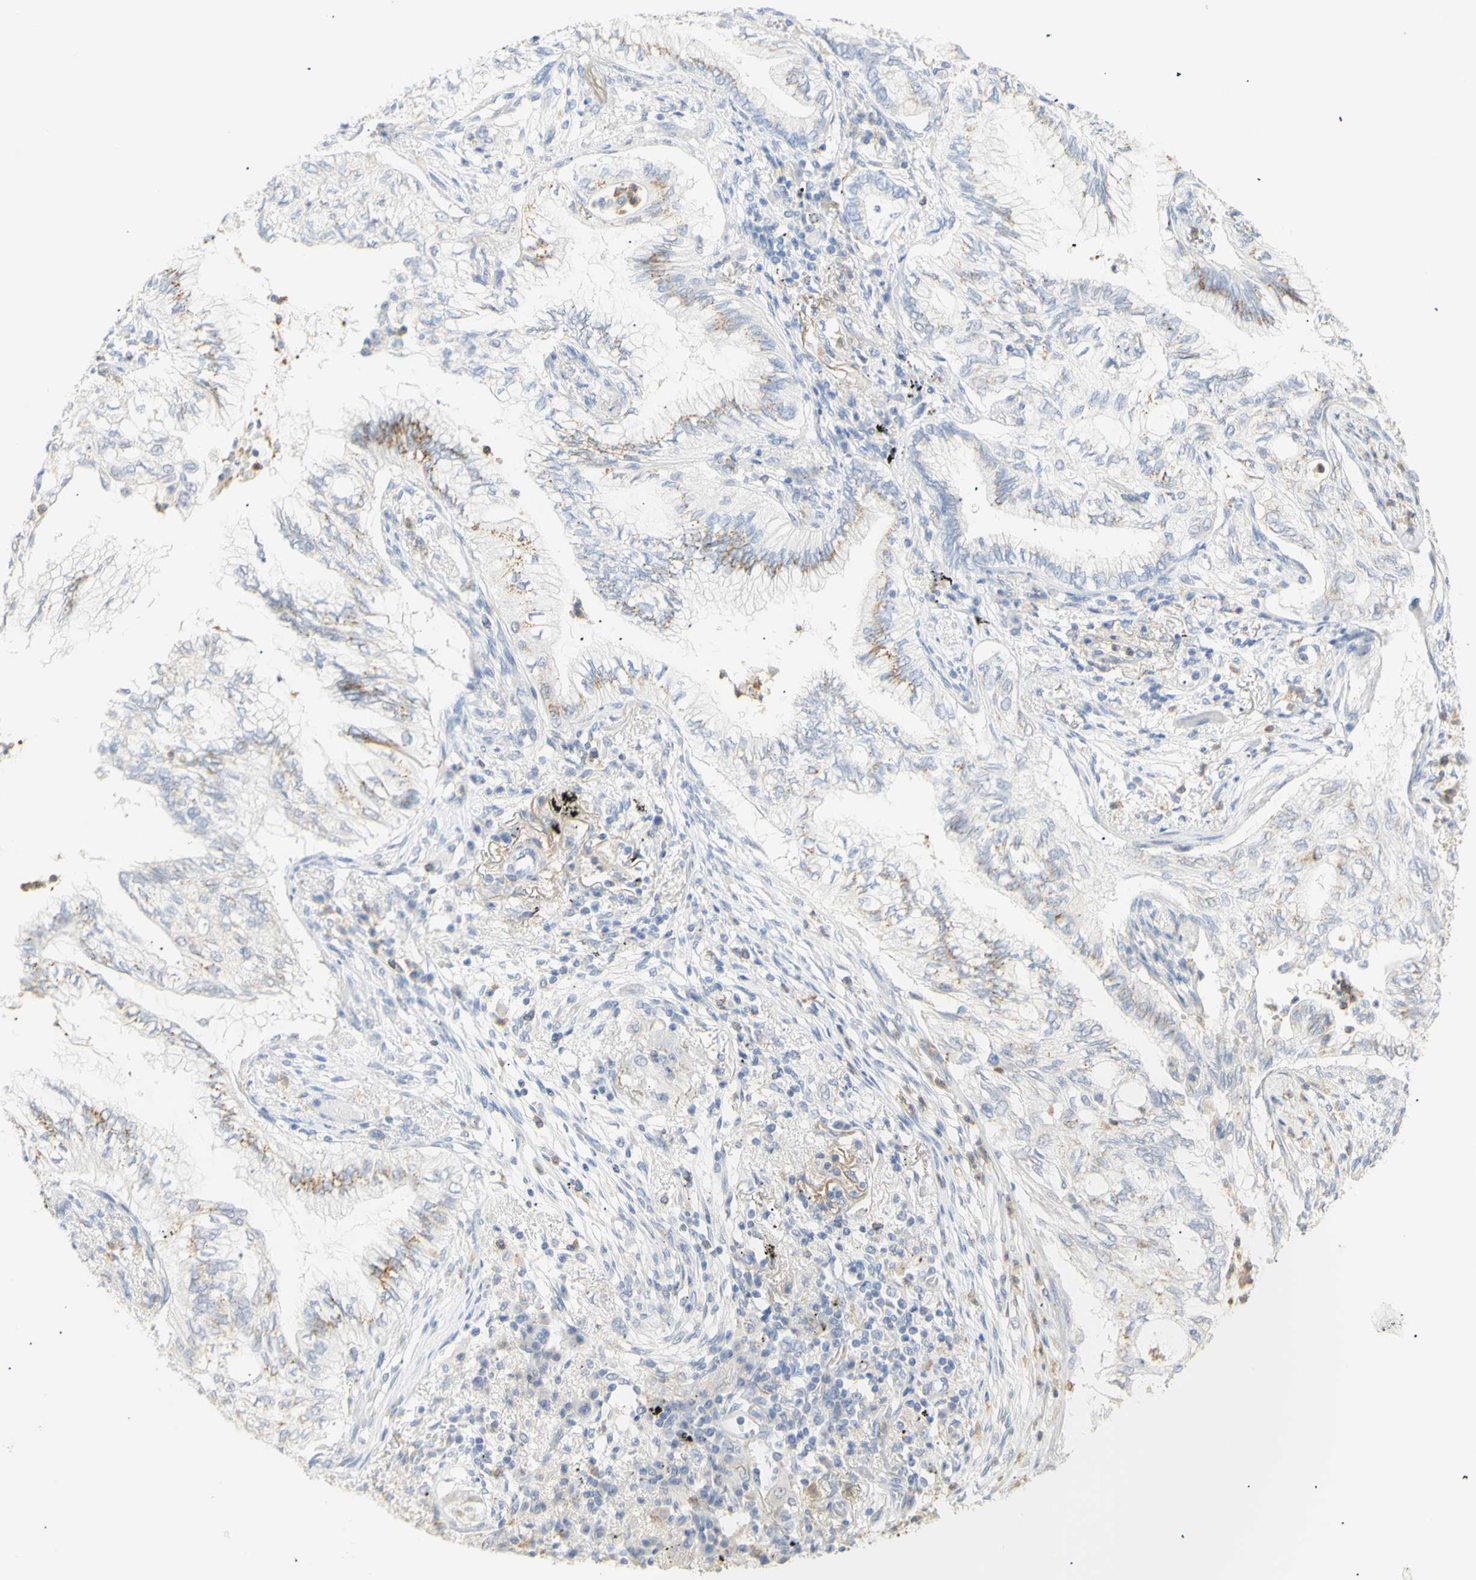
{"staining": {"intensity": "moderate", "quantity": ">75%", "location": "cytoplasmic/membranous"}, "tissue": "lung cancer", "cell_type": "Tumor cells", "image_type": "cancer", "snomed": [{"axis": "morphology", "description": "Normal tissue, NOS"}, {"axis": "morphology", "description": "Adenocarcinoma, NOS"}, {"axis": "topography", "description": "Bronchus"}, {"axis": "topography", "description": "Lung"}], "caption": "Immunohistochemical staining of human lung cancer exhibits moderate cytoplasmic/membranous protein positivity in approximately >75% of tumor cells.", "gene": "B4GALNT3", "patient": {"sex": "female", "age": 70}}